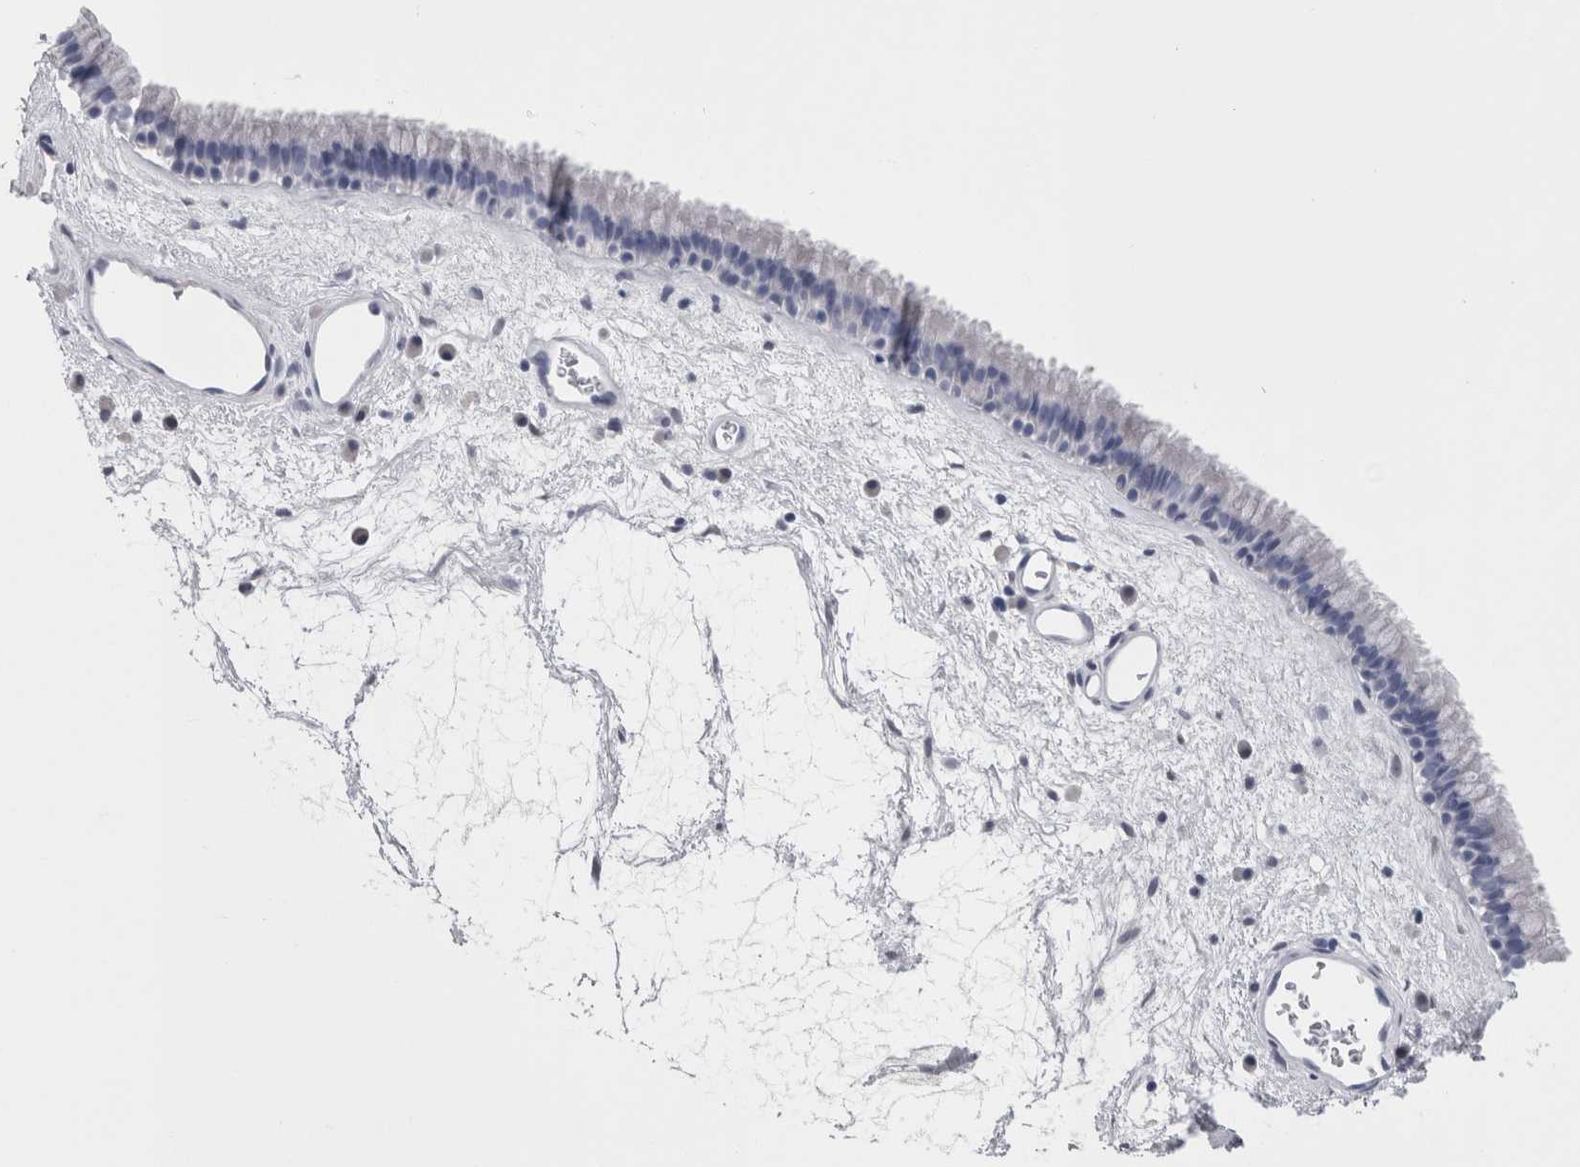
{"staining": {"intensity": "negative", "quantity": "none", "location": "none"}, "tissue": "nasopharynx", "cell_type": "Respiratory epithelial cells", "image_type": "normal", "snomed": [{"axis": "morphology", "description": "Normal tissue, NOS"}, {"axis": "morphology", "description": "Inflammation, NOS"}, {"axis": "topography", "description": "Nasopharynx"}], "caption": "Photomicrograph shows no significant protein staining in respiratory epithelial cells of benign nasopharynx.", "gene": "CA8", "patient": {"sex": "male", "age": 48}}